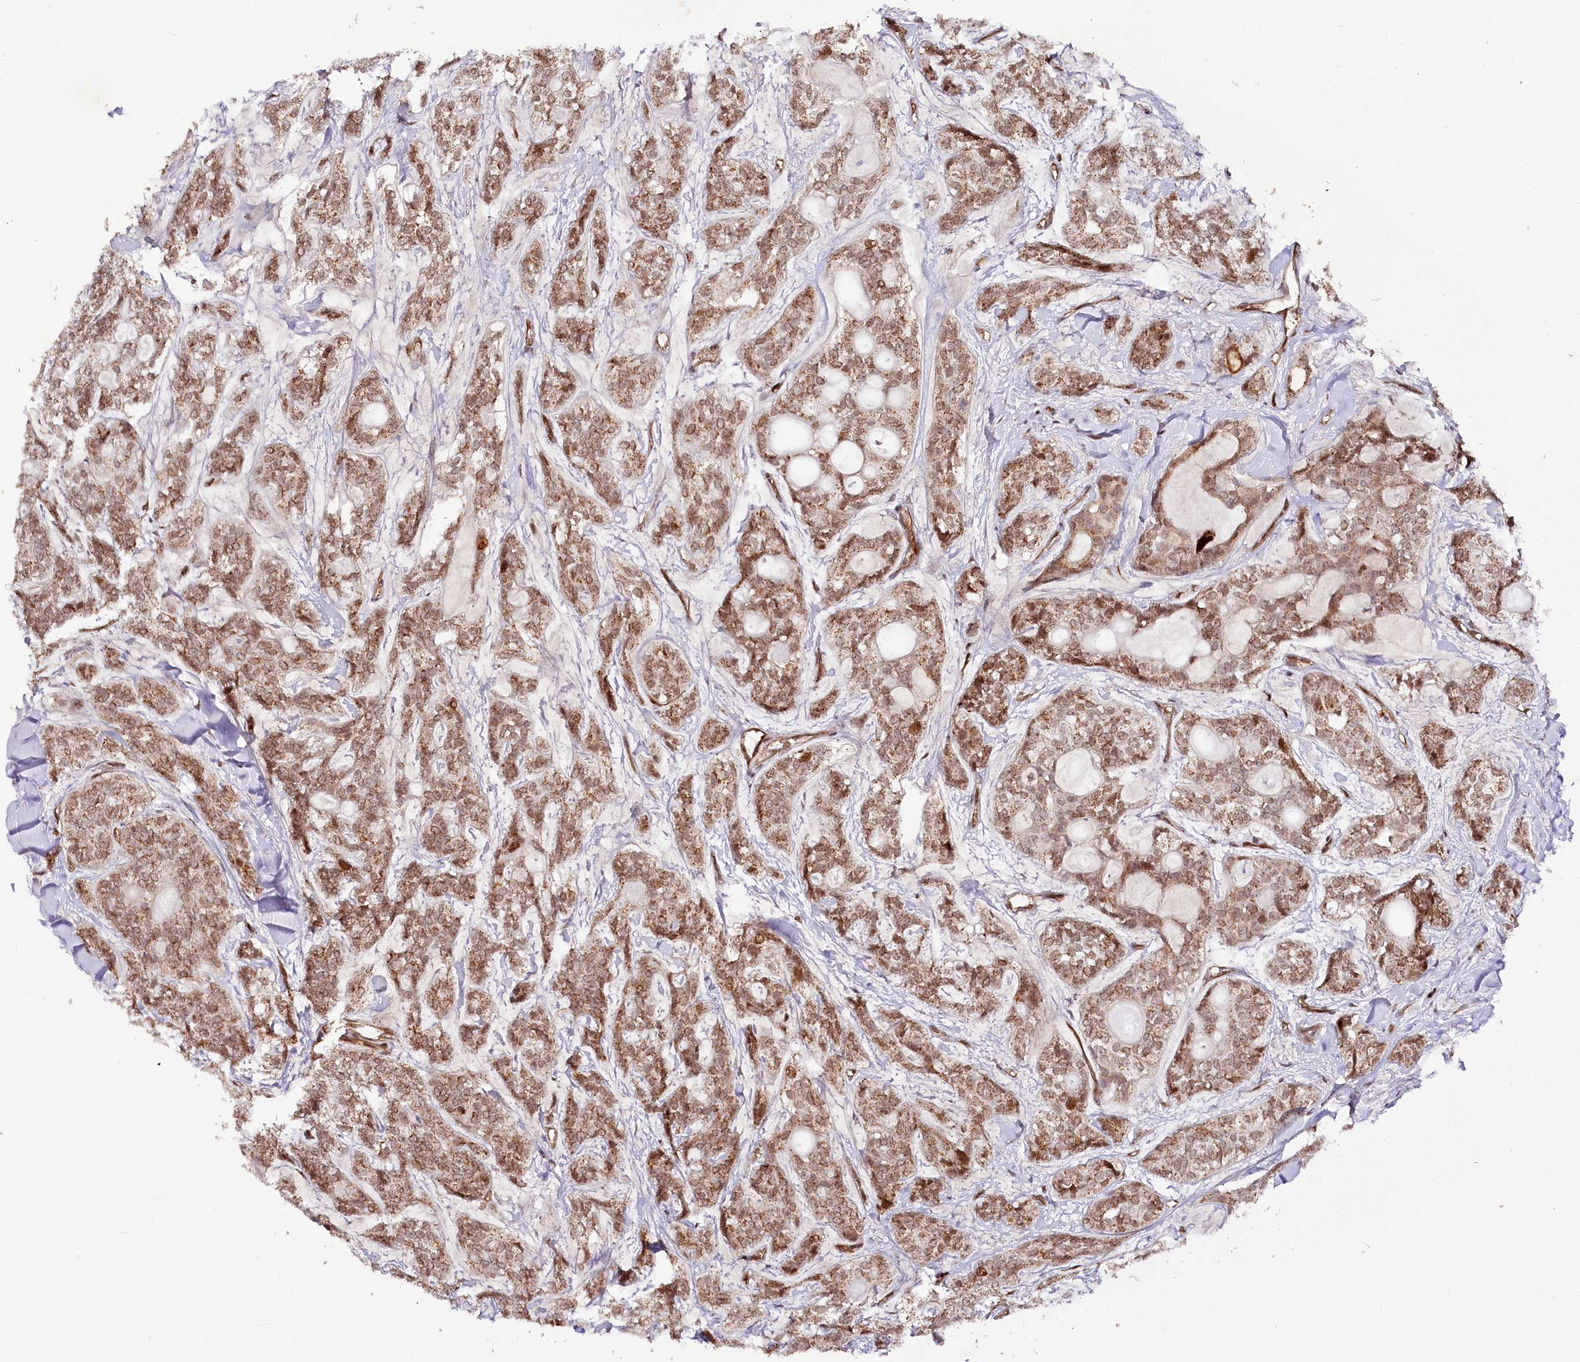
{"staining": {"intensity": "moderate", "quantity": ">75%", "location": "cytoplasmic/membranous"}, "tissue": "head and neck cancer", "cell_type": "Tumor cells", "image_type": "cancer", "snomed": [{"axis": "morphology", "description": "Adenocarcinoma, NOS"}, {"axis": "topography", "description": "Head-Neck"}], "caption": "Protein staining of head and neck cancer tissue shows moderate cytoplasmic/membranous positivity in approximately >75% of tumor cells.", "gene": "COPG1", "patient": {"sex": "male", "age": 66}}